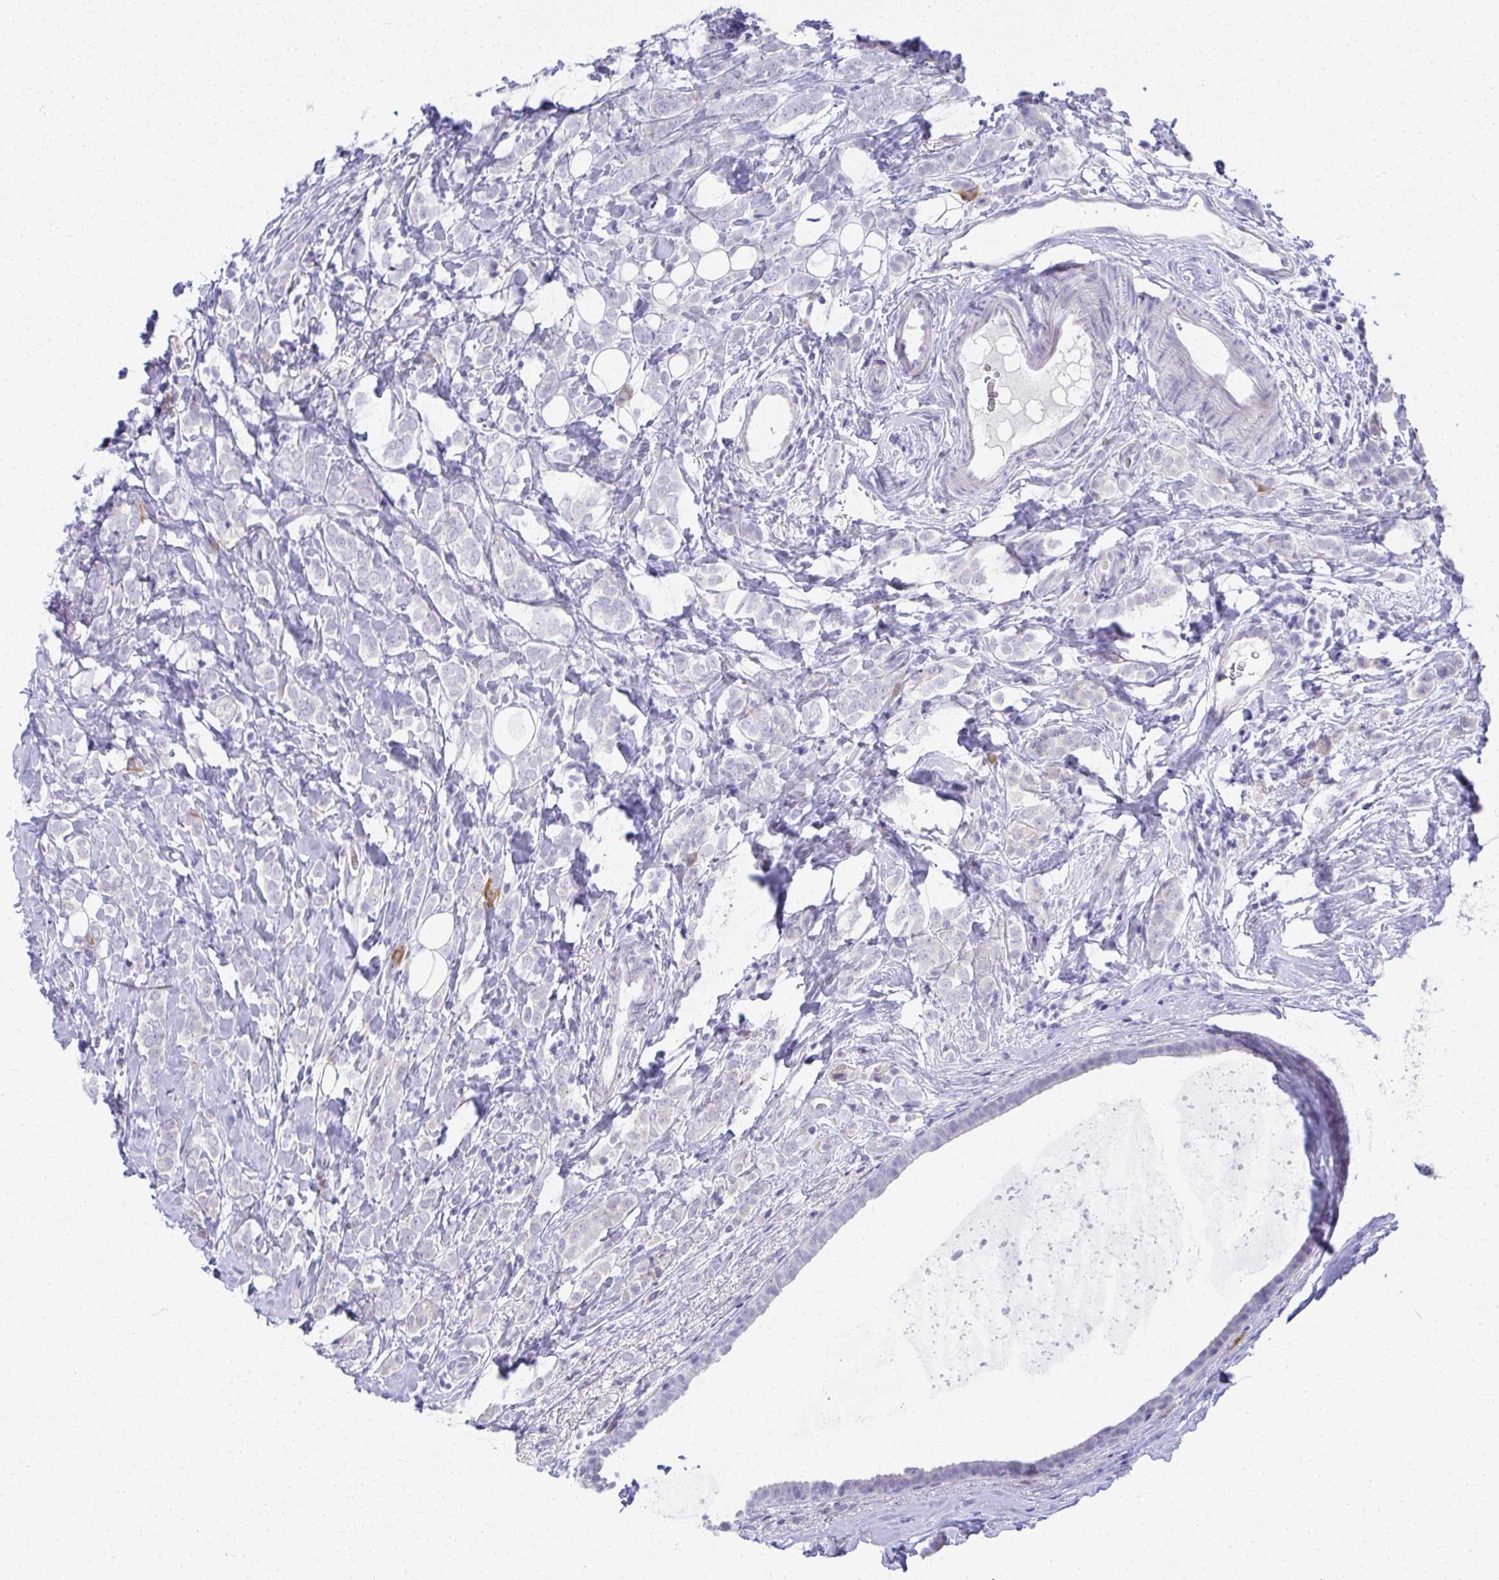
{"staining": {"intensity": "negative", "quantity": "none", "location": "none"}, "tissue": "breast cancer", "cell_type": "Tumor cells", "image_type": "cancer", "snomed": [{"axis": "morphology", "description": "Lobular carcinoma"}, {"axis": "topography", "description": "Breast"}], "caption": "Immunohistochemical staining of human breast cancer demonstrates no significant staining in tumor cells. Nuclei are stained in blue.", "gene": "FASLG", "patient": {"sex": "female", "age": 49}}